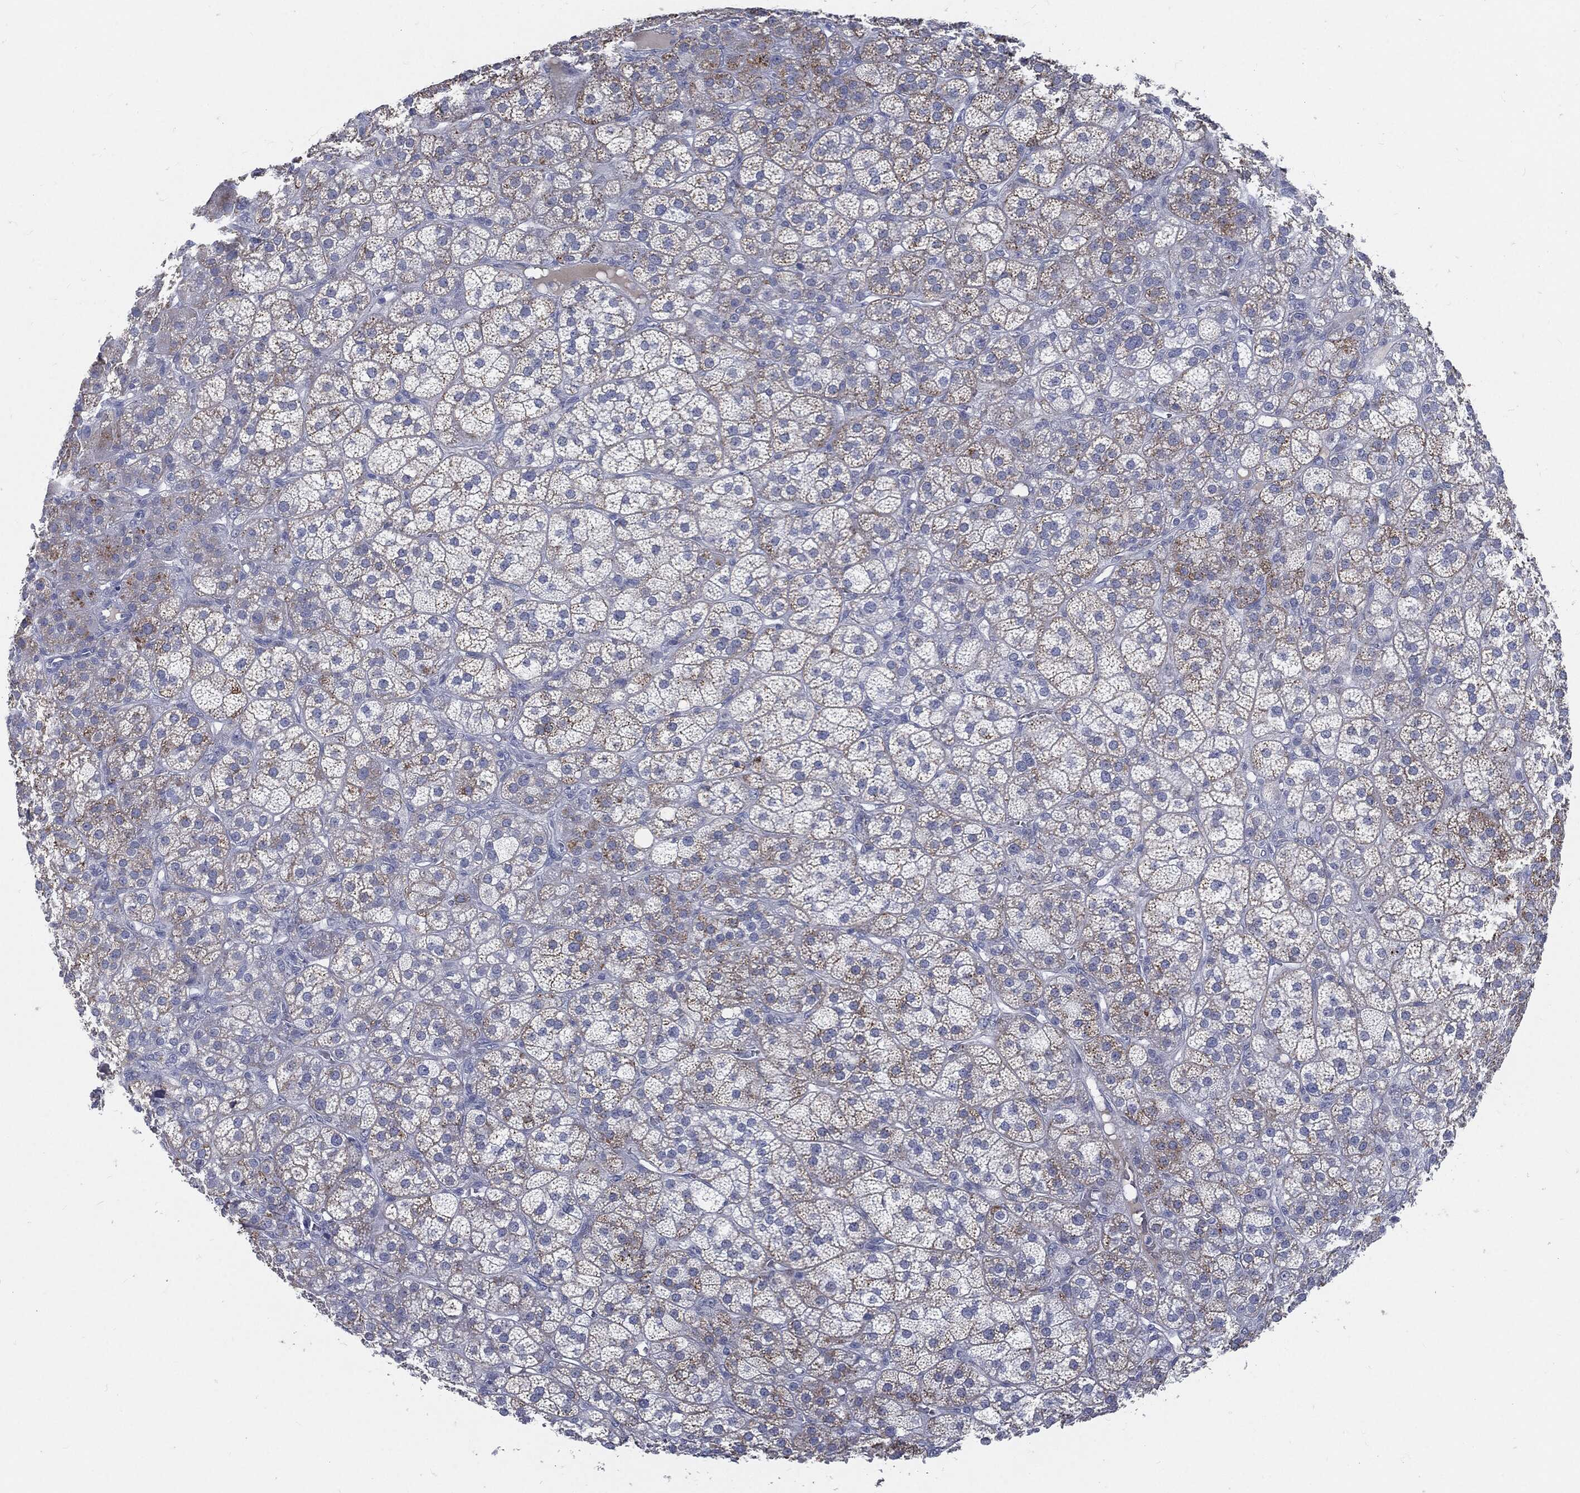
{"staining": {"intensity": "moderate", "quantity": "25%-75%", "location": "cytoplasmic/membranous"}, "tissue": "adrenal gland", "cell_type": "Glandular cells", "image_type": "normal", "snomed": [{"axis": "morphology", "description": "Normal tissue, NOS"}, {"axis": "topography", "description": "Adrenal gland"}], "caption": "The immunohistochemical stain highlights moderate cytoplasmic/membranous expression in glandular cells of unremarkable adrenal gland. (DAB (3,3'-diaminobenzidine) IHC, brown staining for protein, blue staining for nuclei).", "gene": "MST1", "patient": {"sex": "female", "age": 60}}